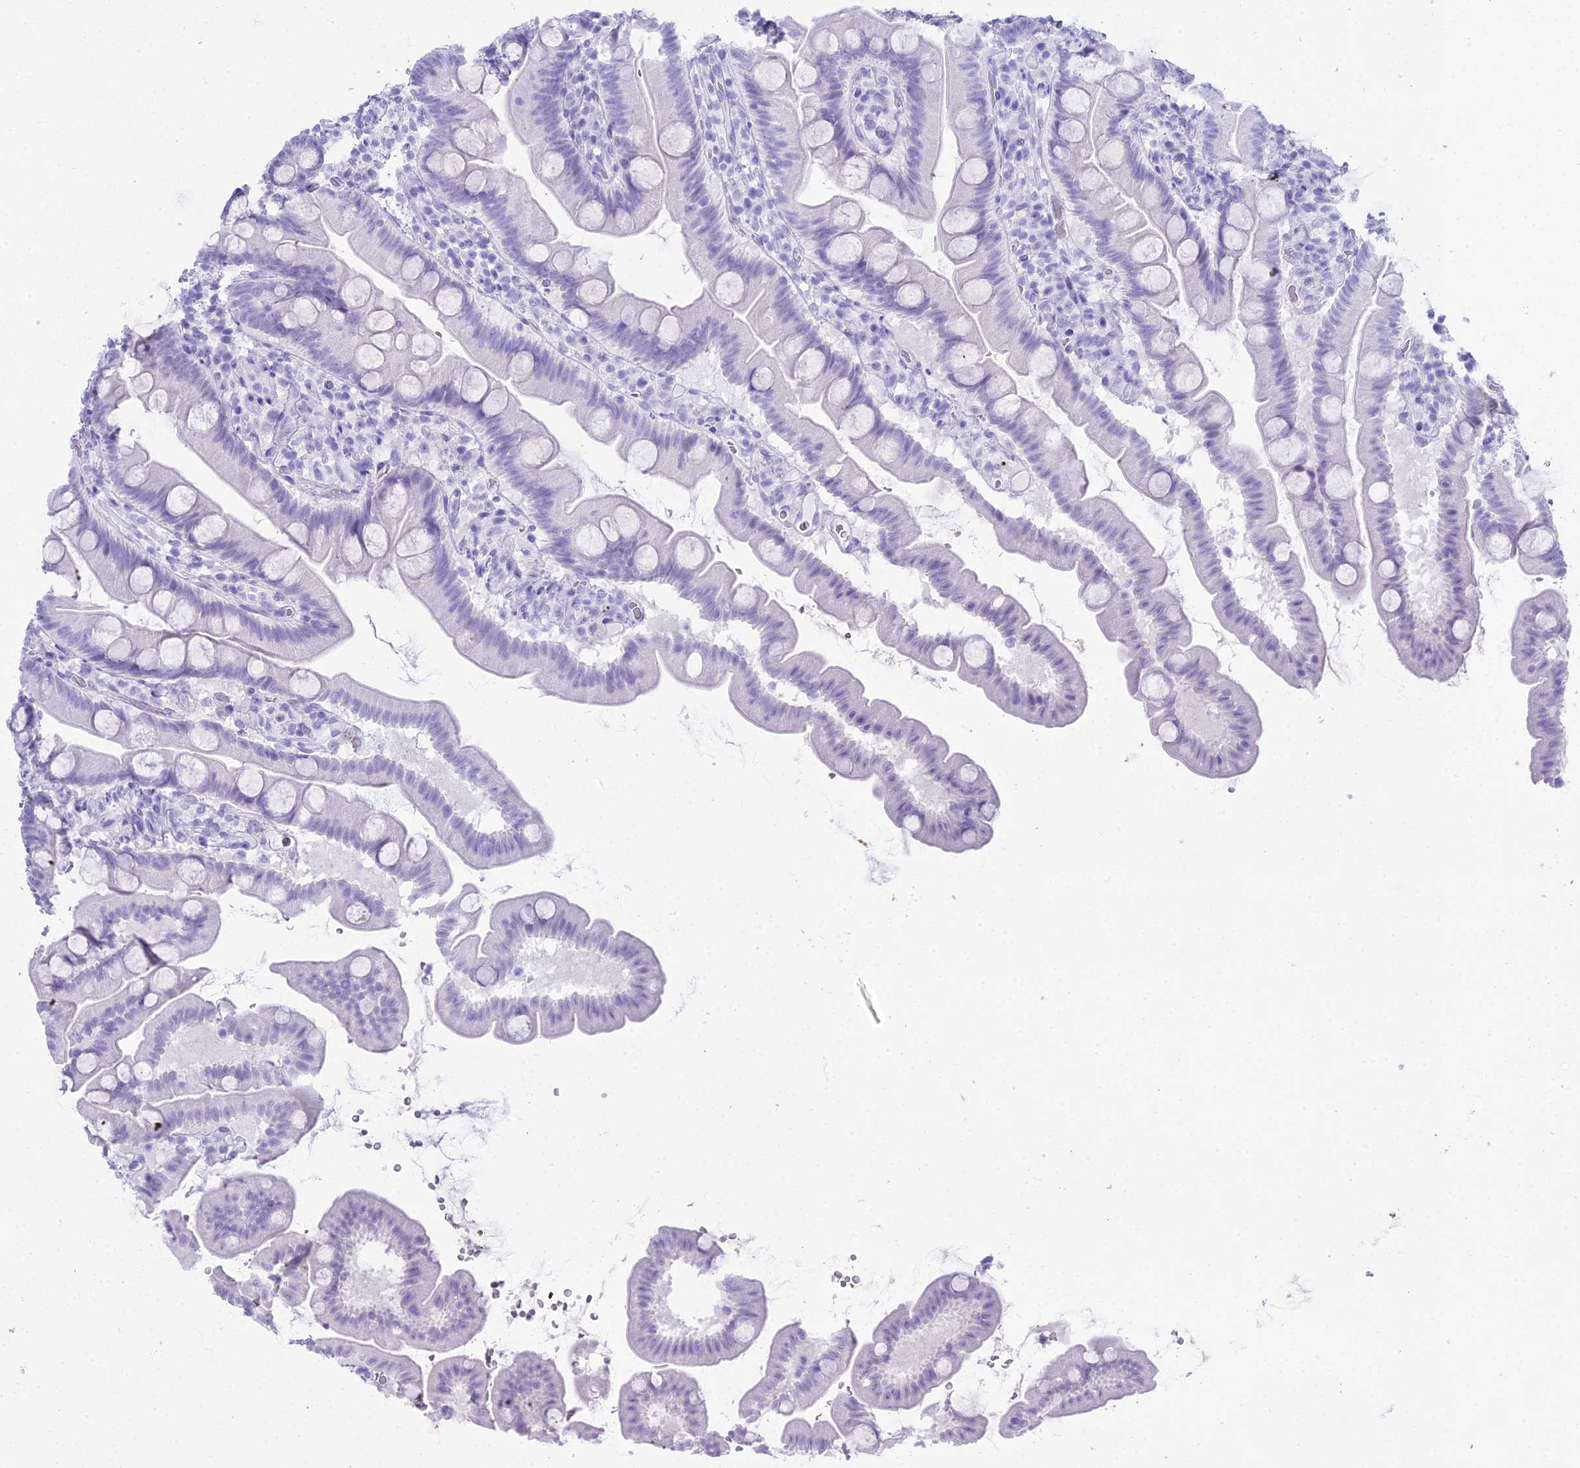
{"staining": {"intensity": "negative", "quantity": "none", "location": "none"}, "tissue": "small intestine", "cell_type": "Glandular cells", "image_type": "normal", "snomed": [{"axis": "morphology", "description": "Normal tissue, NOS"}, {"axis": "topography", "description": "Small intestine"}], "caption": "Immunohistochemical staining of normal small intestine exhibits no significant staining in glandular cells.", "gene": "RNPS1", "patient": {"sex": "female", "age": 68}}